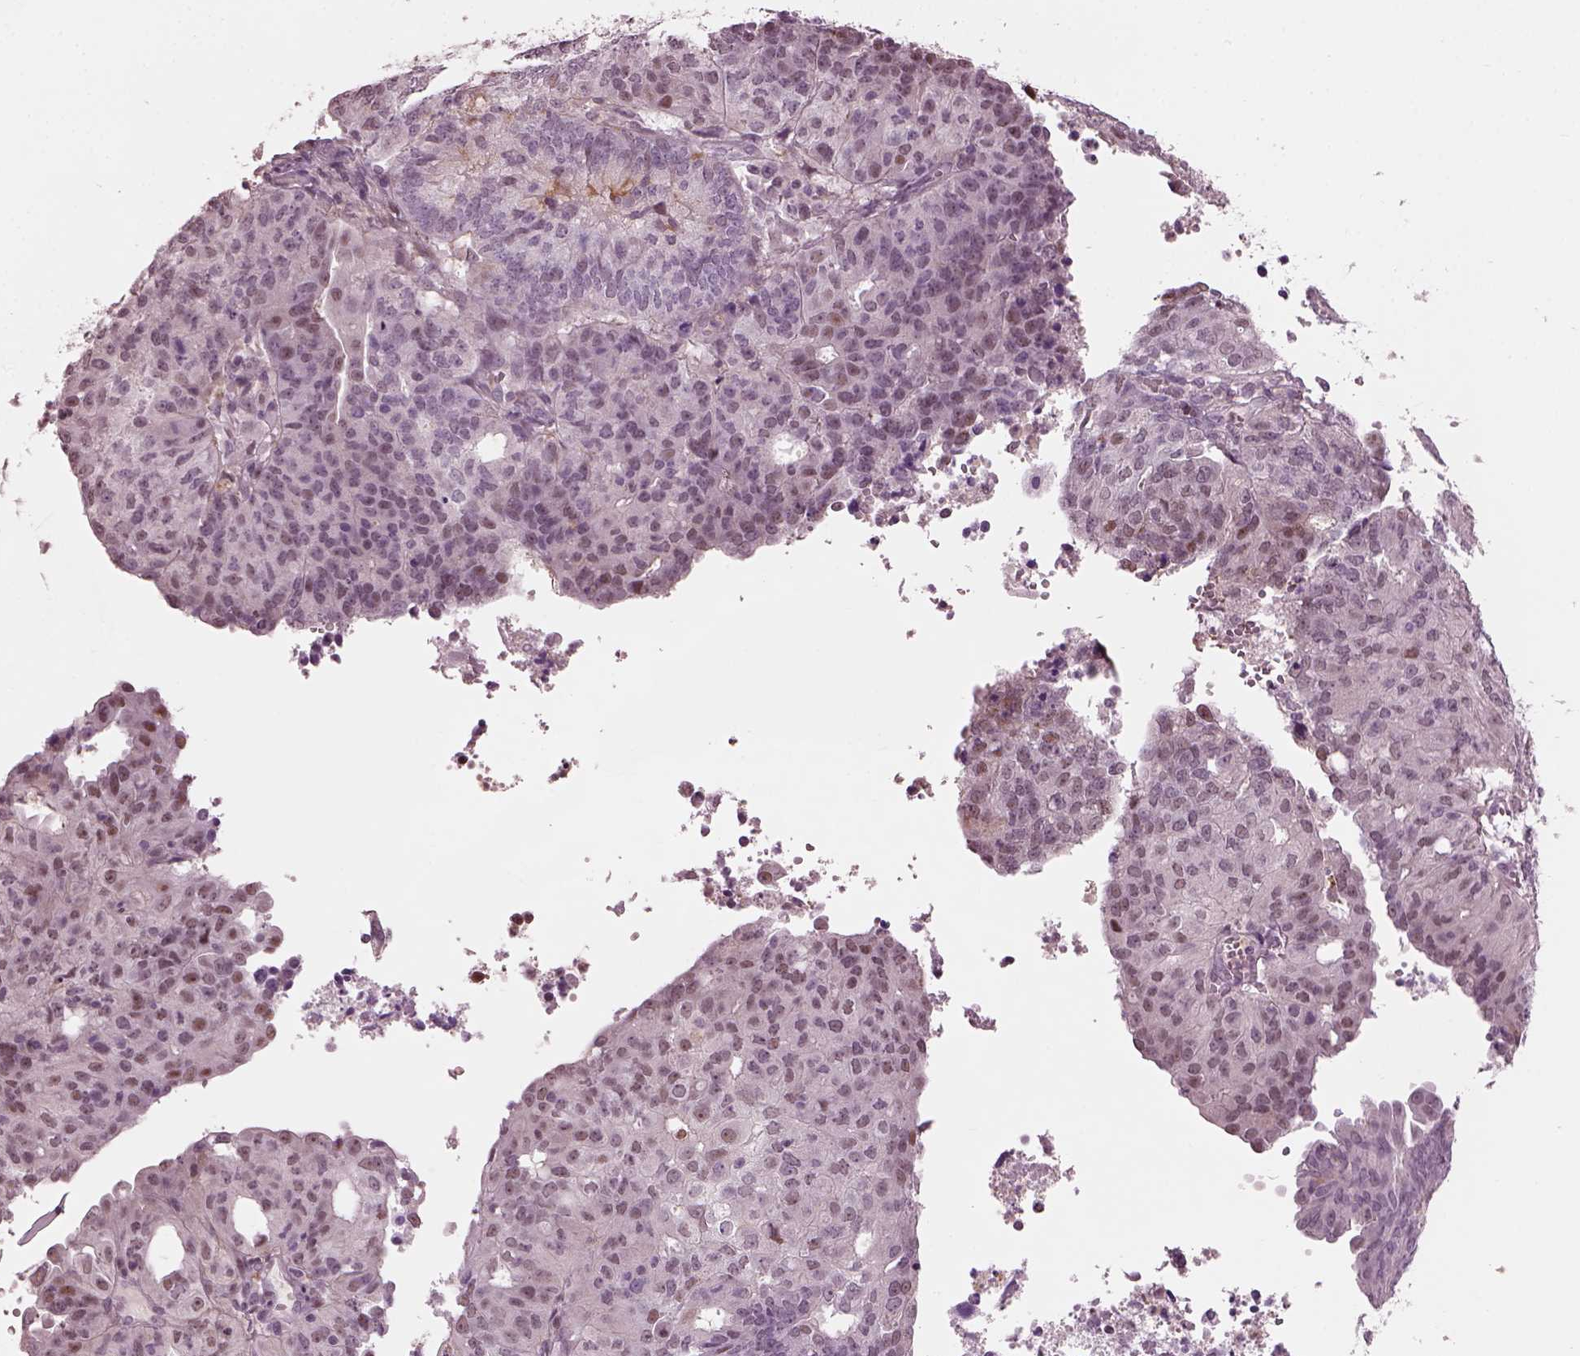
{"staining": {"intensity": "negative", "quantity": "none", "location": "none"}, "tissue": "endometrial cancer", "cell_type": "Tumor cells", "image_type": "cancer", "snomed": [{"axis": "morphology", "description": "Adenocarcinoma, NOS"}, {"axis": "topography", "description": "Endometrium"}], "caption": "Immunohistochemistry (IHC) histopathology image of endometrial cancer stained for a protein (brown), which reveals no staining in tumor cells.", "gene": "BFSP1", "patient": {"sex": "female", "age": 82}}